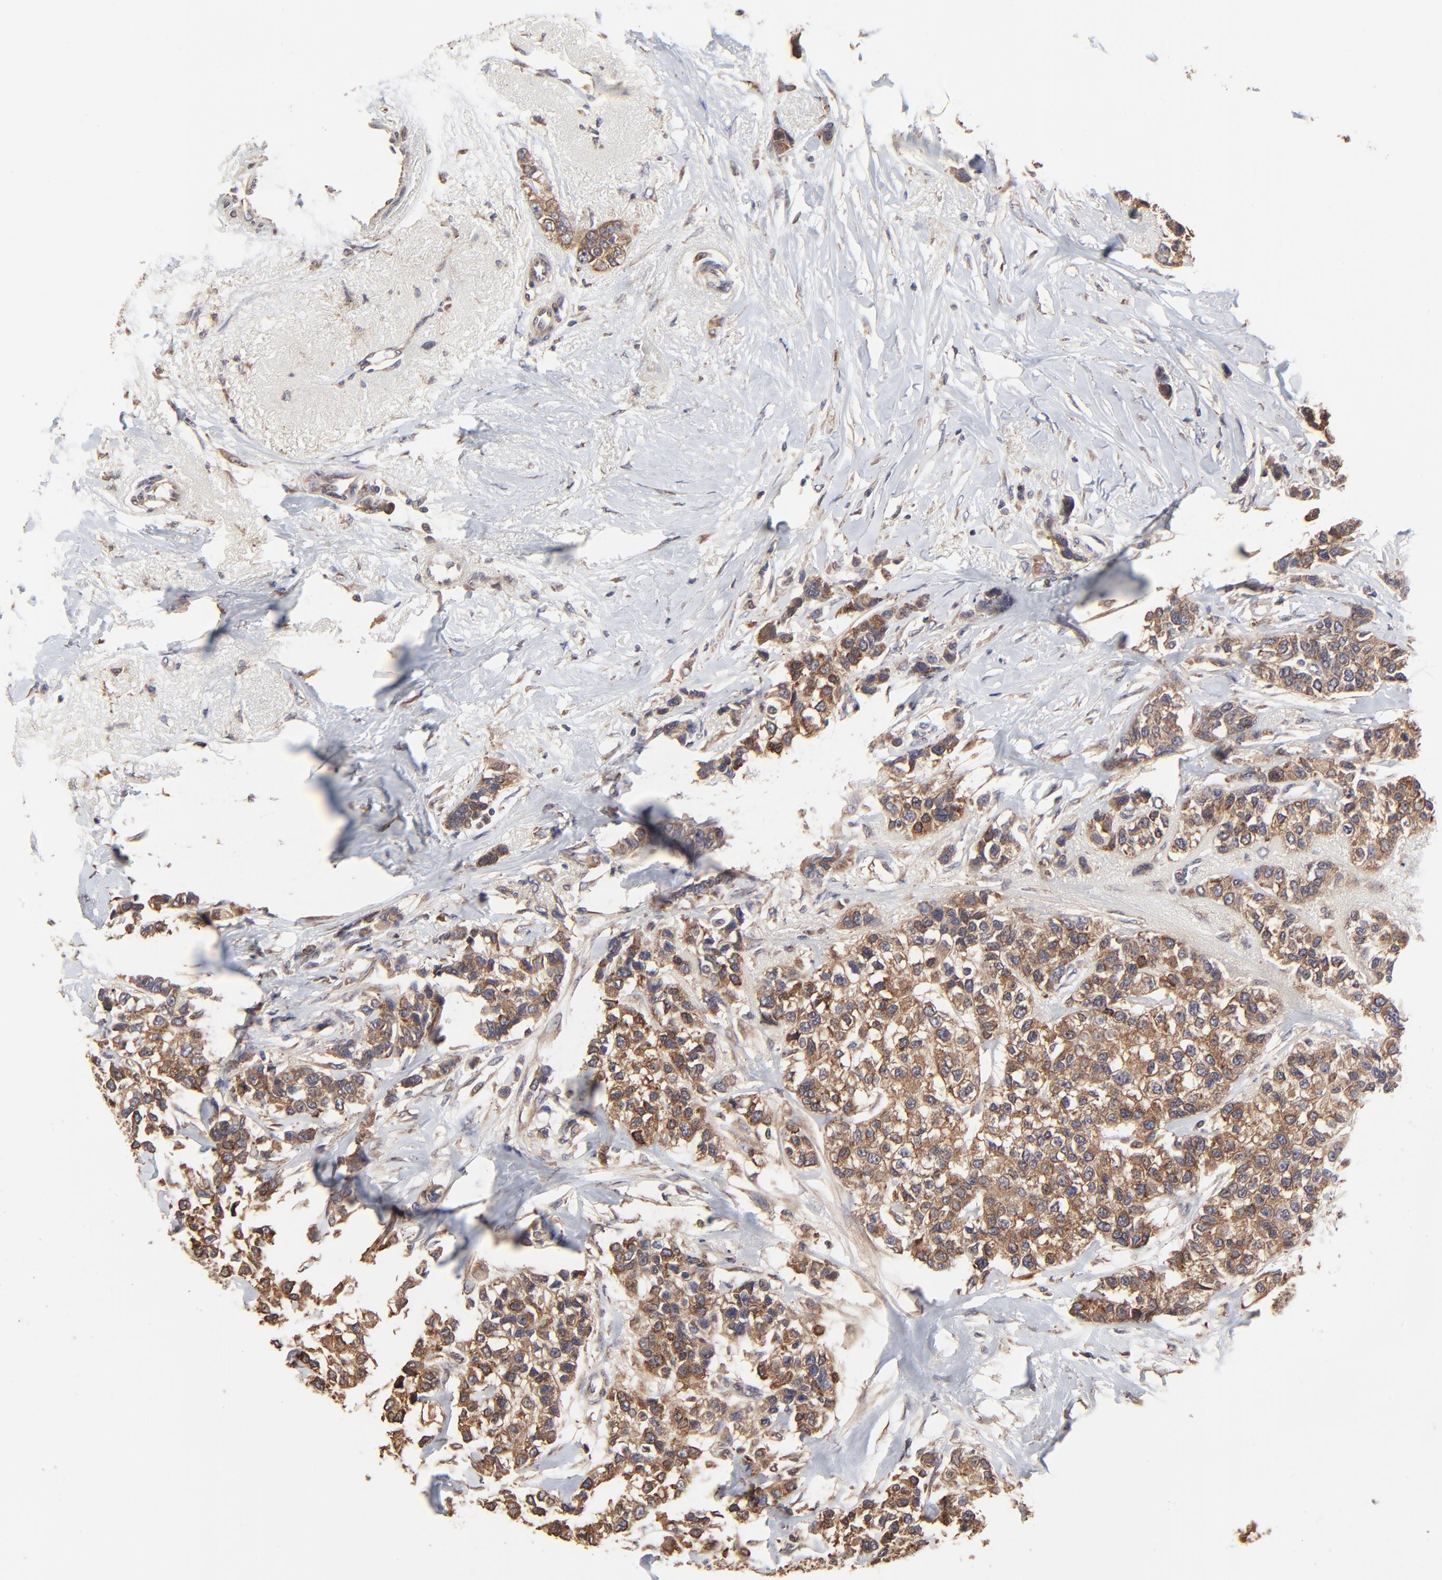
{"staining": {"intensity": "strong", "quantity": ">75%", "location": "cytoplasmic/membranous"}, "tissue": "breast cancer", "cell_type": "Tumor cells", "image_type": "cancer", "snomed": [{"axis": "morphology", "description": "Duct carcinoma"}, {"axis": "topography", "description": "Breast"}], "caption": "Breast cancer (infiltrating ductal carcinoma) stained with DAB immunohistochemistry (IHC) exhibits high levels of strong cytoplasmic/membranous staining in approximately >75% of tumor cells.", "gene": "ELP2", "patient": {"sex": "female", "age": 51}}